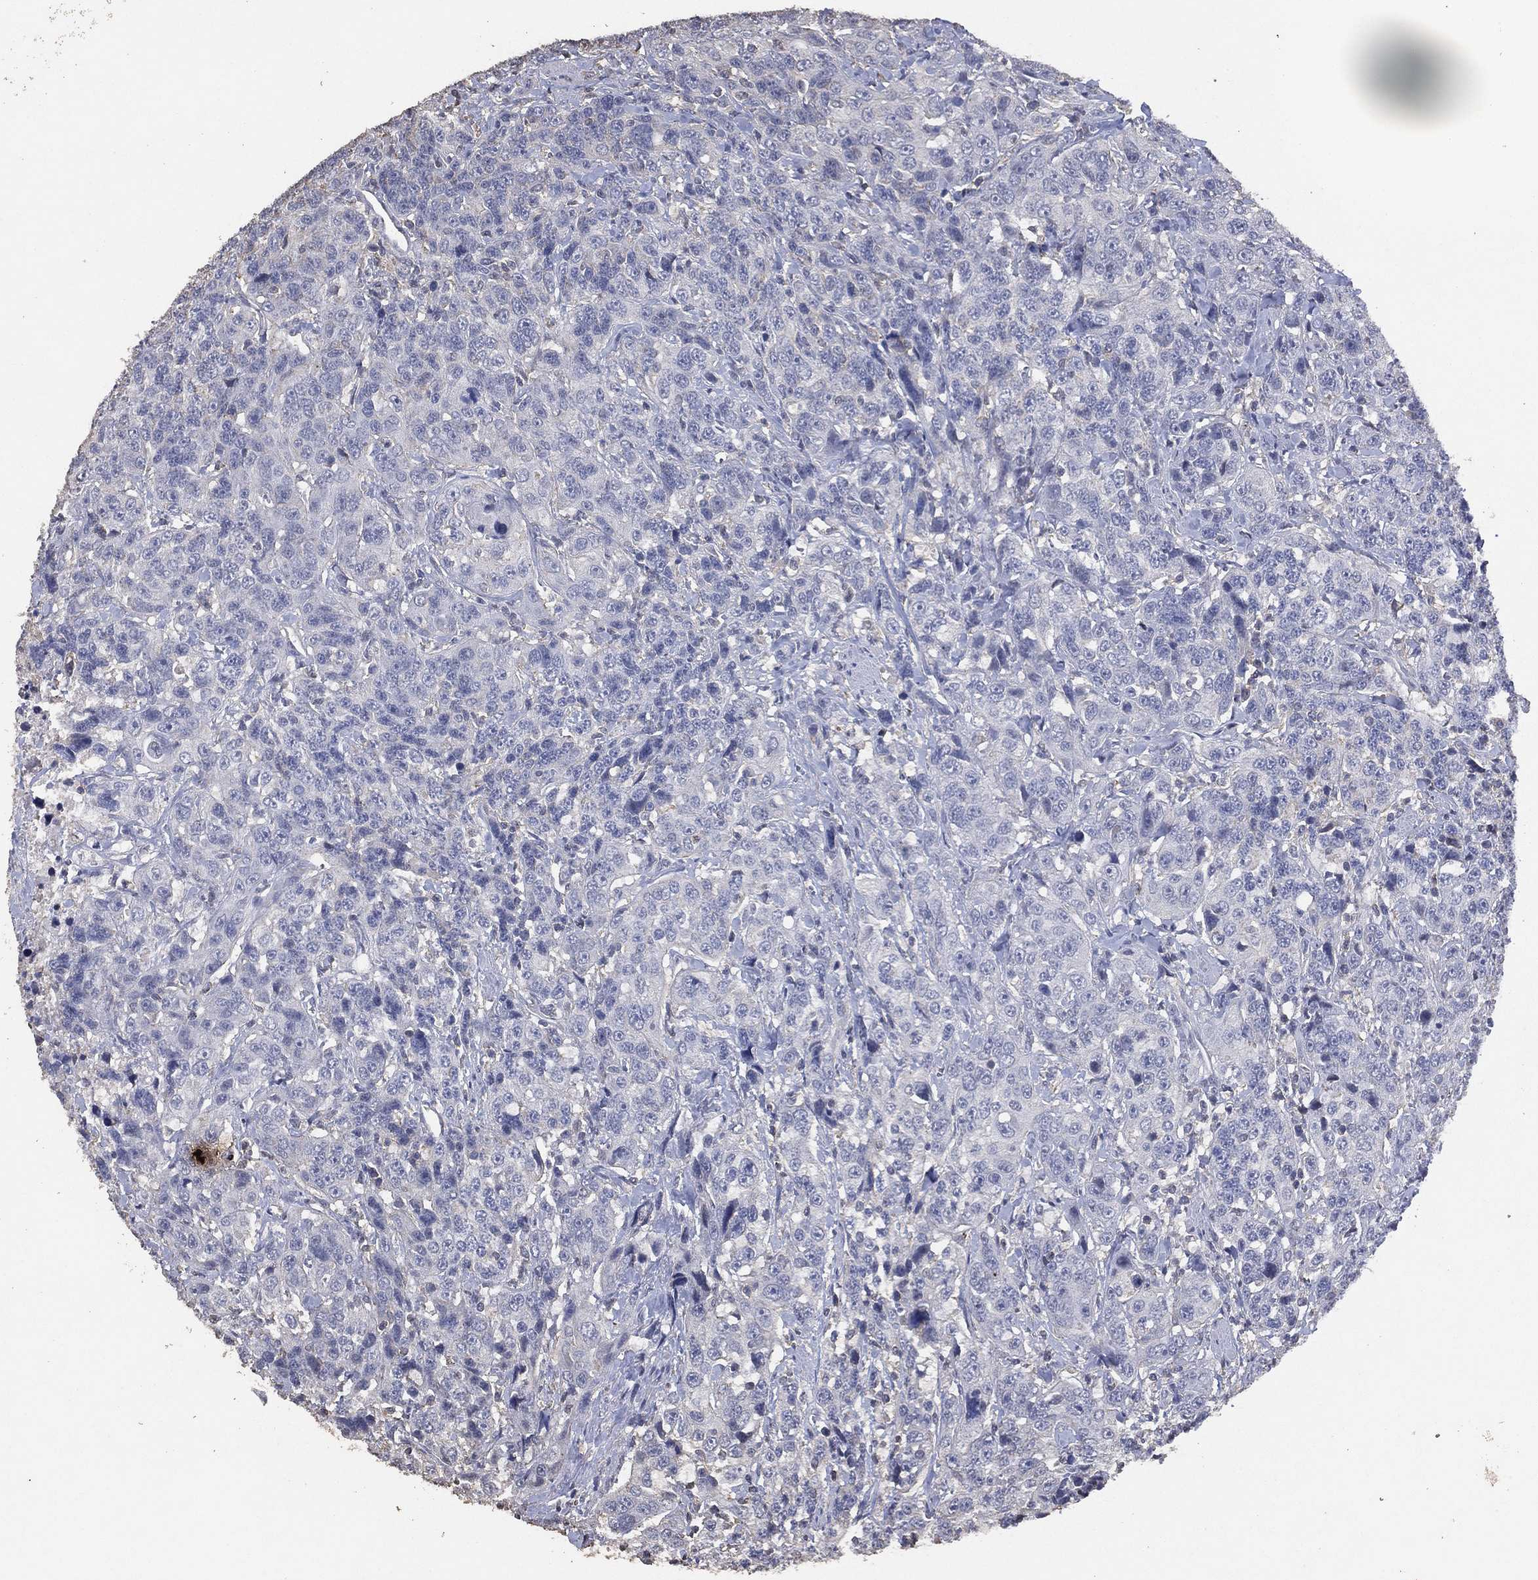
{"staining": {"intensity": "negative", "quantity": "none", "location": "none"}, "tissue": "urothelial cancer", "cell_type": "Tumor cells", "image_type": "cancer", "snomed": [{"axis": "morphology", "description": "Urothelial carcinoma, NOS"}, {"axis": "morphology", "description": "Urothelial carcinoma, High grade"}, {"axis": "topography", "description": "Urinary bladder"}], "caption": "DAB immunohistochemical staining of human urothelial cancer exhibits no significant staining in tumor cells.", "gene": "ADPRHL1", "patient": {"sex": "female", "age": 73}}